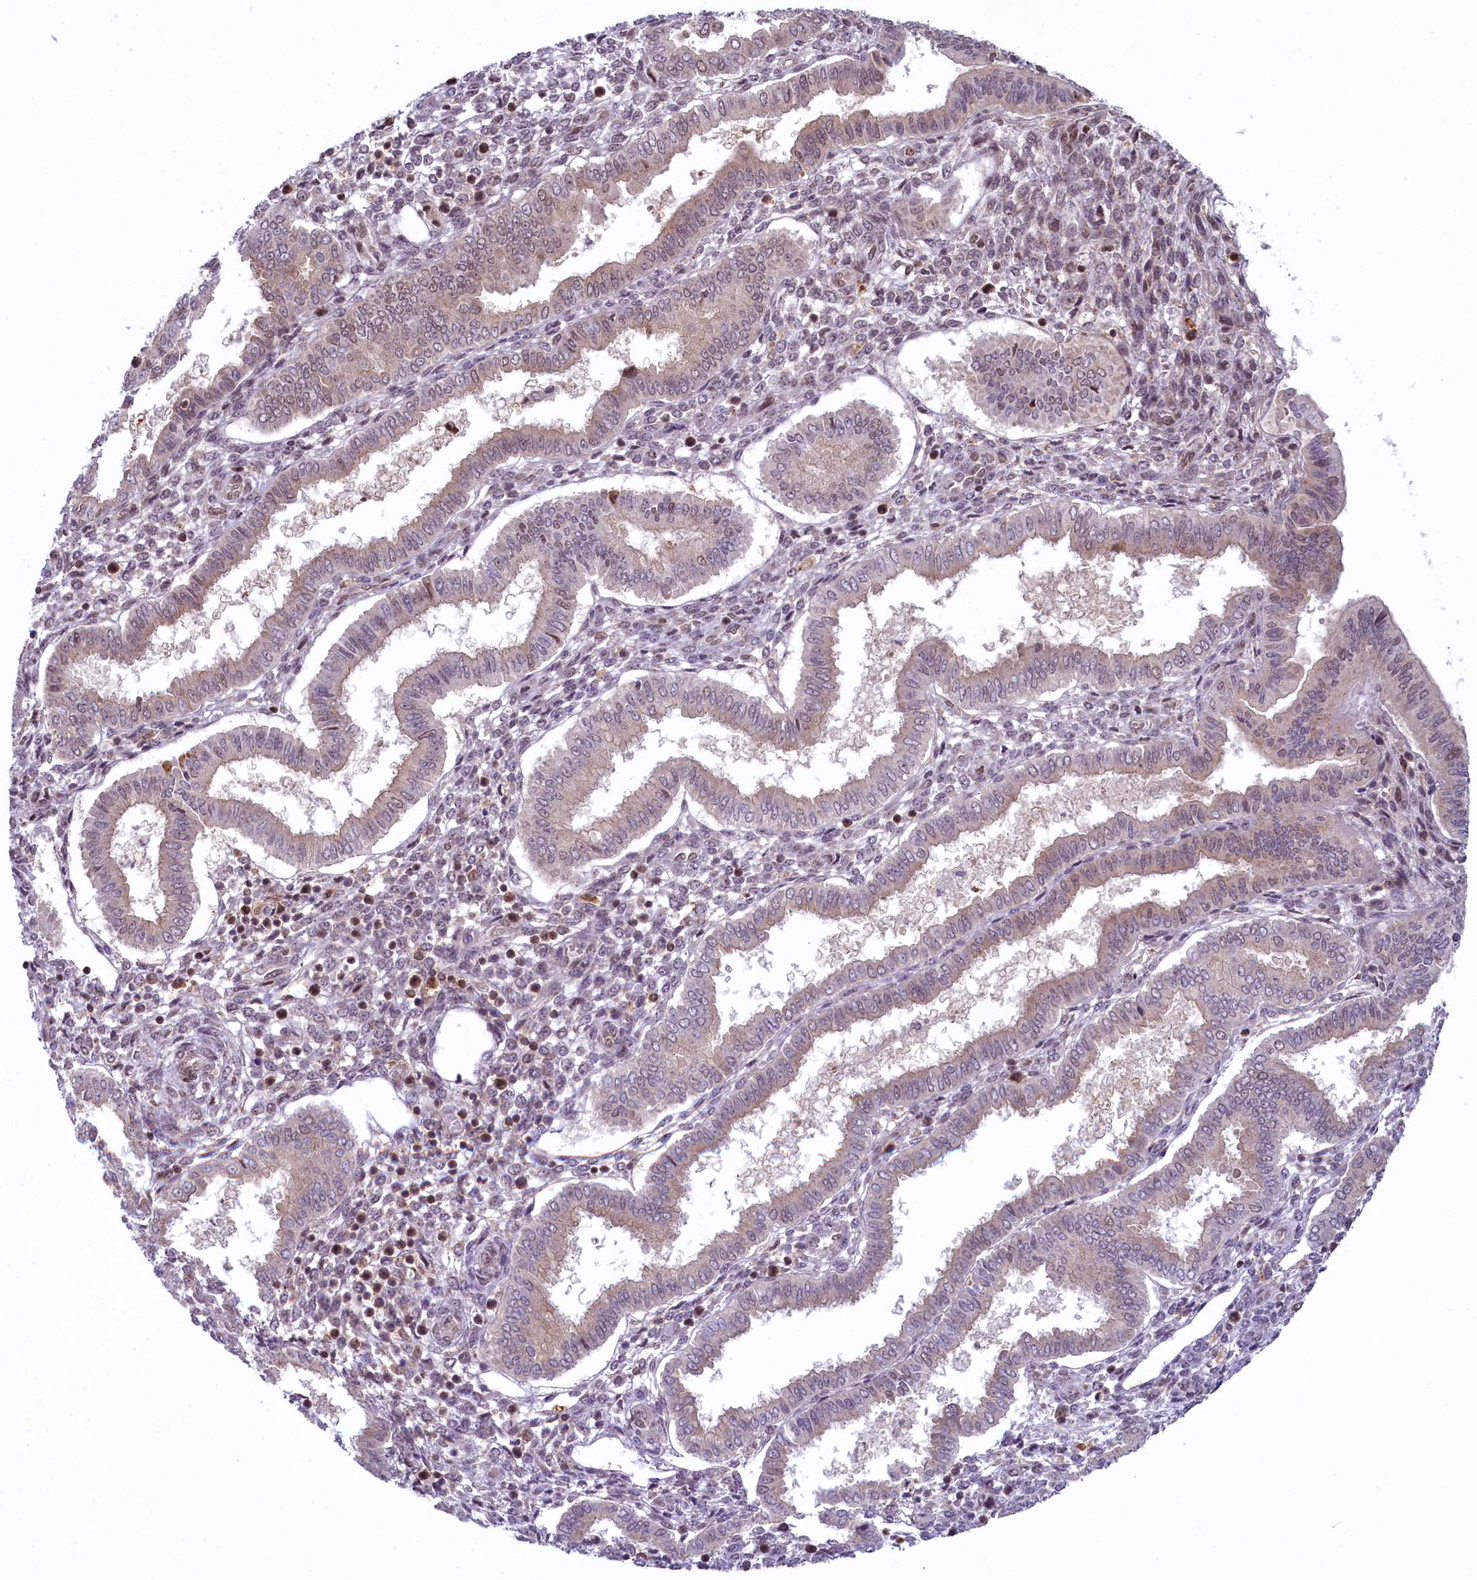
{"staining": {"intensity": "weak", "quantity": "<25%", "location": "nuclear"}, "tissue": "endometrium", "cell_type": "Cells in endometrial stroma", "image_type": "normal", "snomed": [{"axis": "morphology", "description": "Normal tissue, NOS"}, {"axis": "topography", "description": "Endometrium"}], "caption": "Immunohistochemical staining of unremarkable human endometrium displays no significant expression in cells in endometrial stroma.", "gene": "FCHO1", "patient": {"sex": "female", "age": 24}}